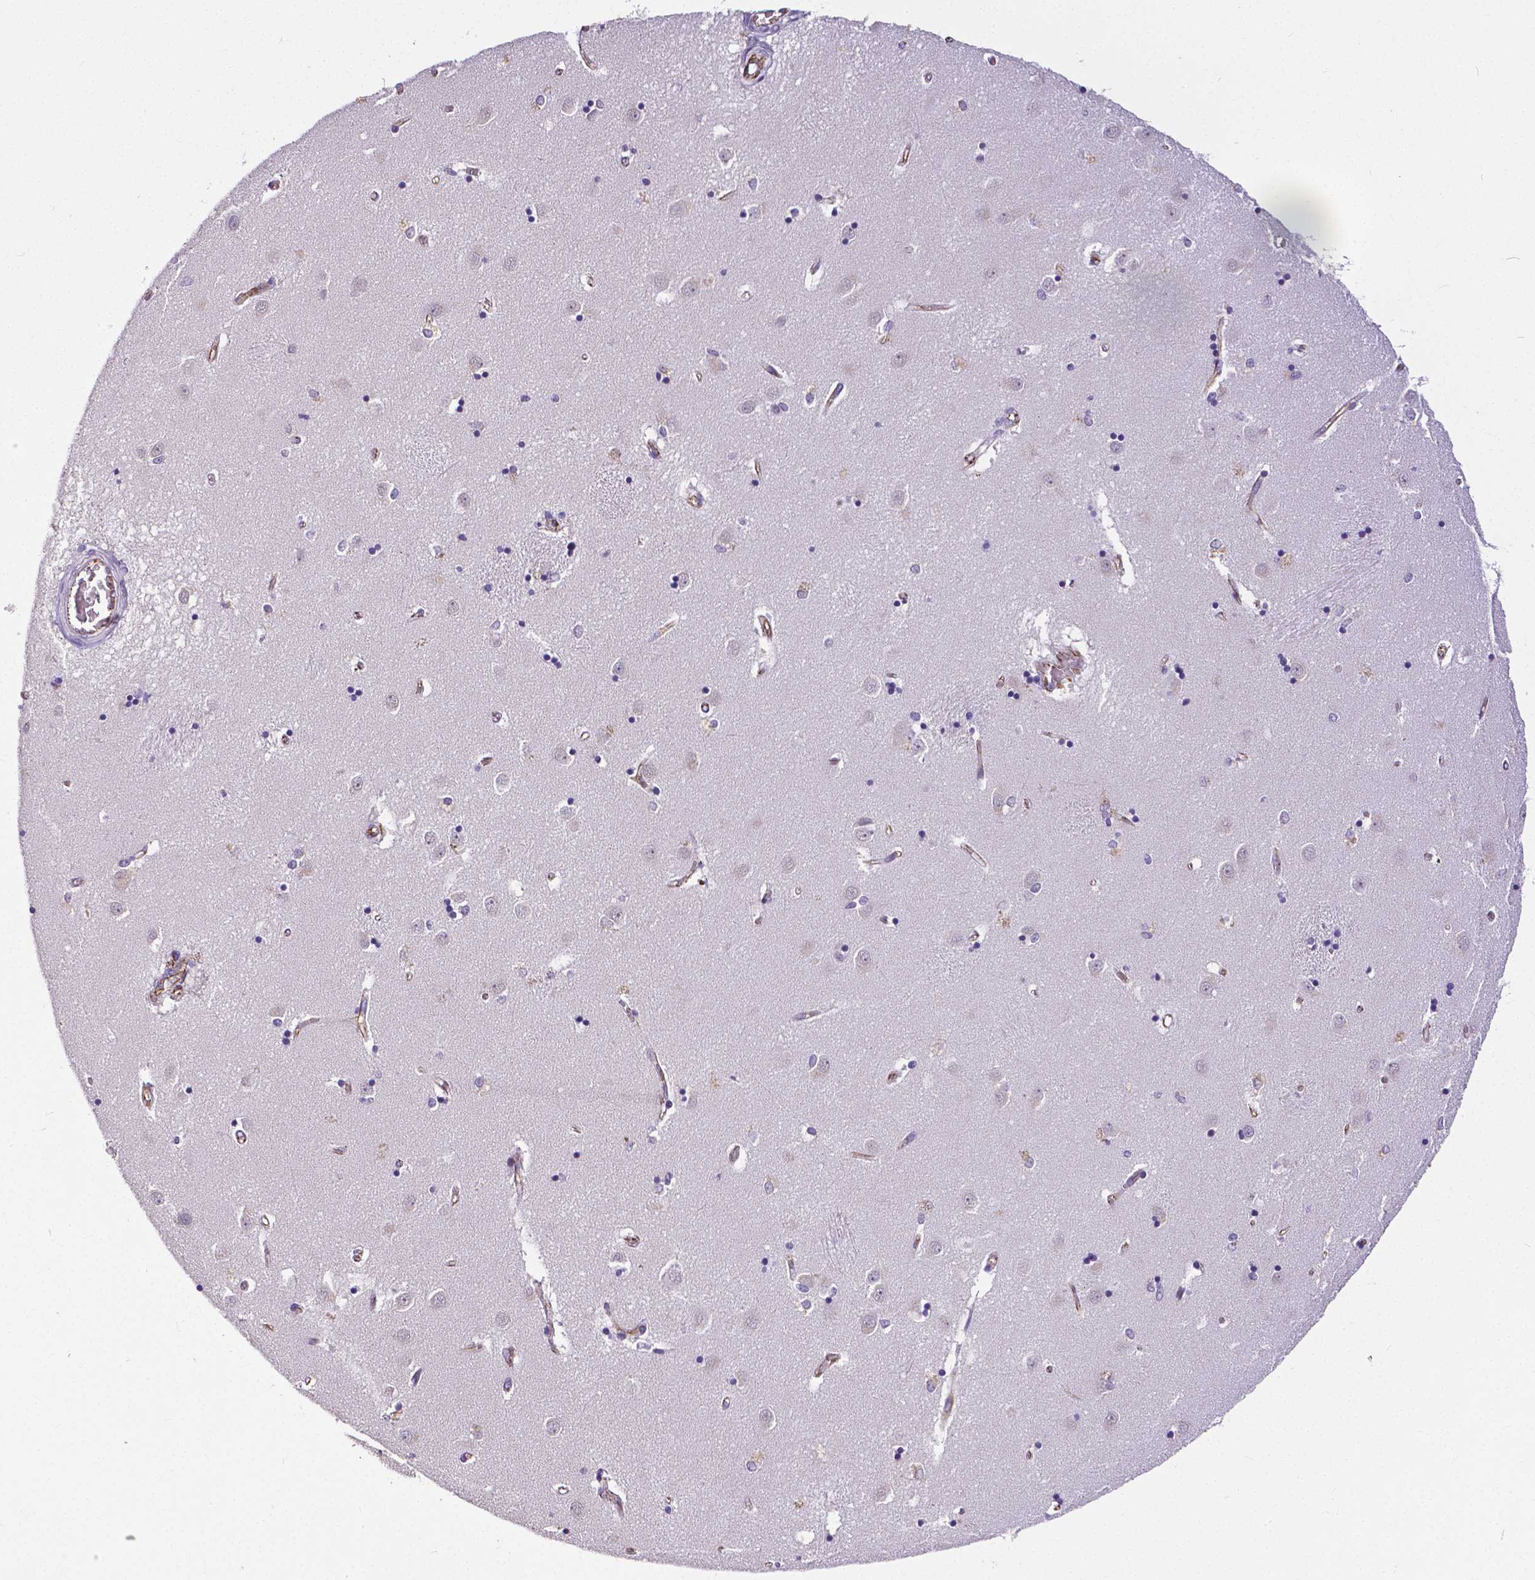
{"staining": {"intensity": "negative", "quantity": "none", "location": "none"}, "tissue": "caudate", "cell_type": "Glial cells", "image_type": "normal", "snomed": [{"axis": "morphology", "description": "Normal tissue, NOS"}, {"axis": "topography", "description": "Lateral ventricle wall"}], "caption": "A histopathology image of caudate stained for a protein exhibits no brown staining in glial cells. (Stains: DAB (3,3'-diaminobenzidine) immunohistochemistry with hematoxylin counter stain, Microscopy: brightfield microscopy at high magnification).", "gene": "OCLN", "patient": {"sex": "male", "age": 54}}